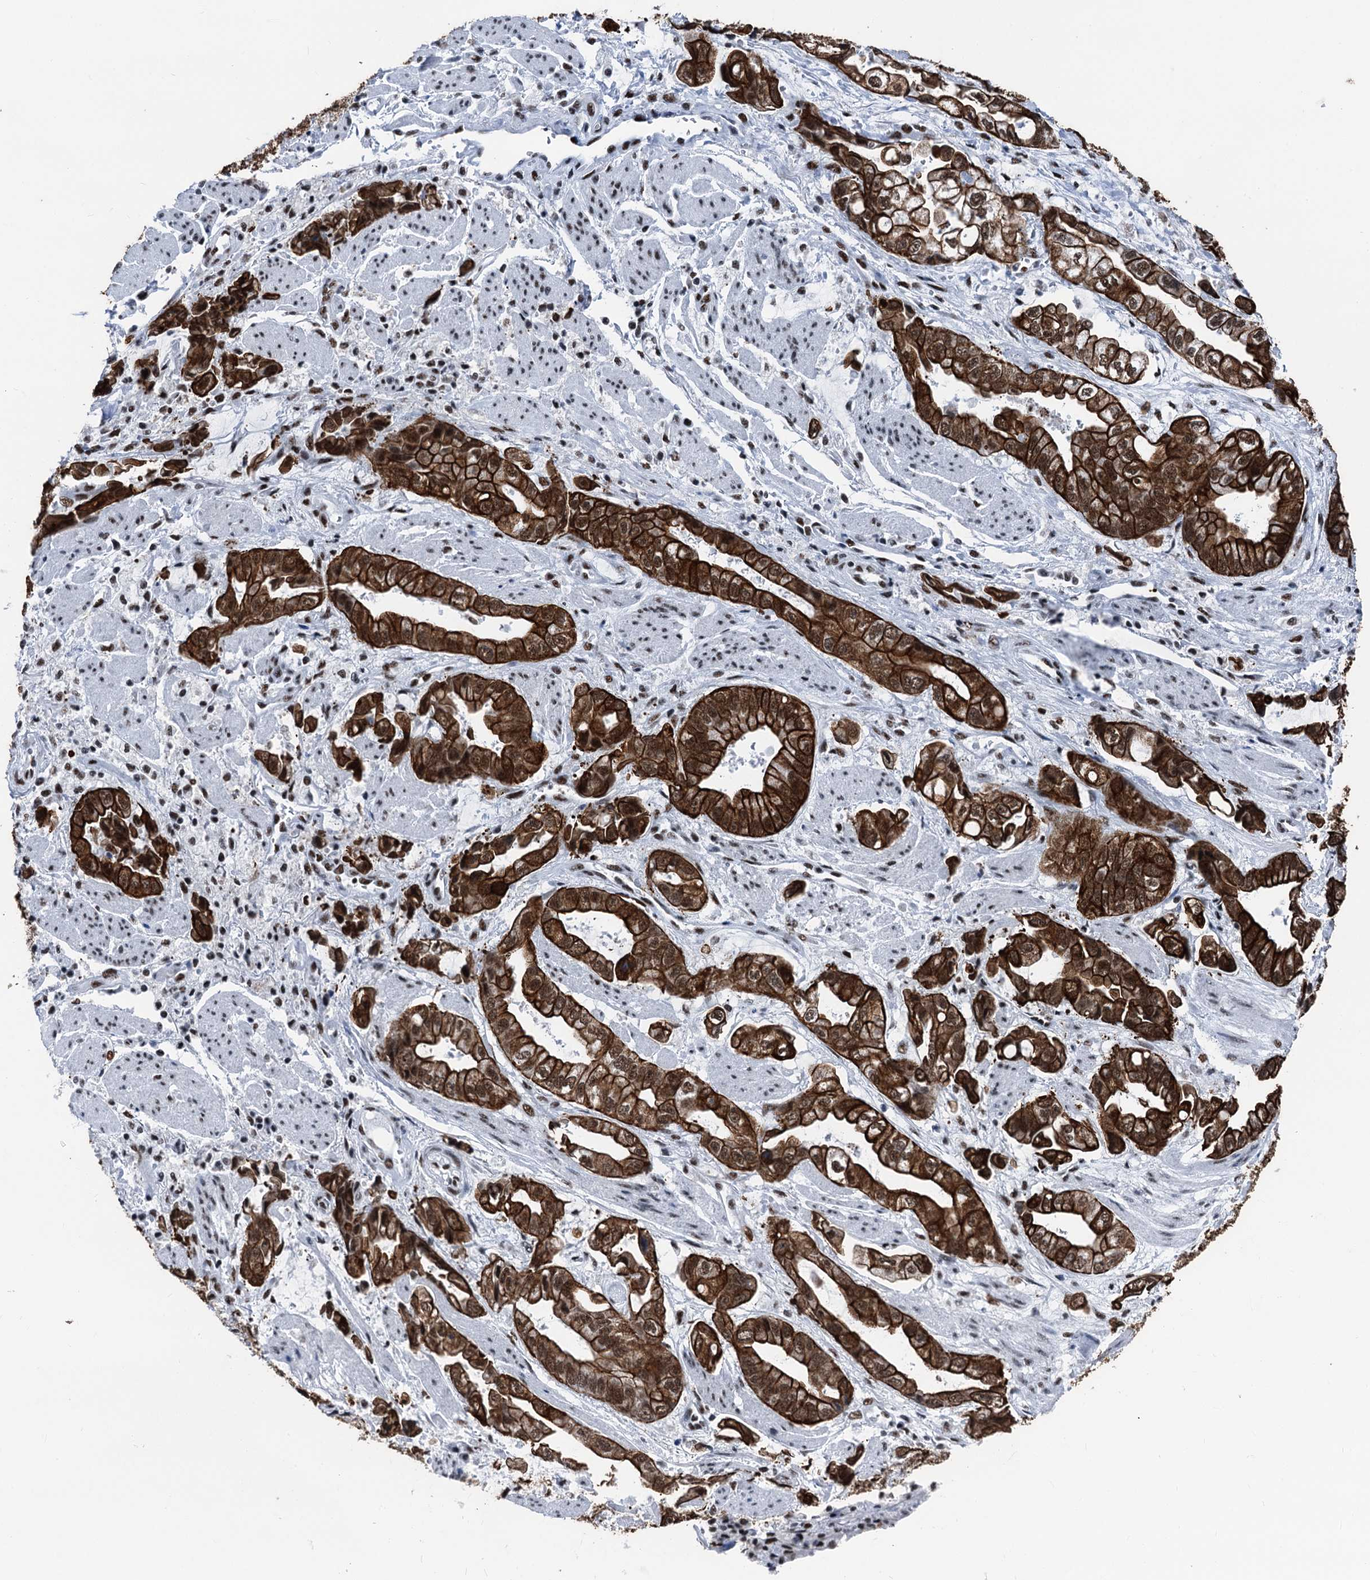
{"staining": {"intensity": "strong", "quantity": ">75%", "location": "cytoplasmic/membranous,nuclear"}, "tissue": "stomach cancer", "cell_type": "Tumor cells", "image_type": "cancer", "snomed": [{"axis": "morphology", "description": "Adenocarcinoma, NOS"}, {"axis": "topography", "description": "Stomach"}], "caption": "A photomicrograph showing strong cytoplasmic/membranous and nuclear positivity in about >75% of tumor cells in adenocarcinoma (stomach), as visualized by brown immunohistochemical staining.", "gene": "DDX23", "patient": {"sex": "male", "age": 62}}